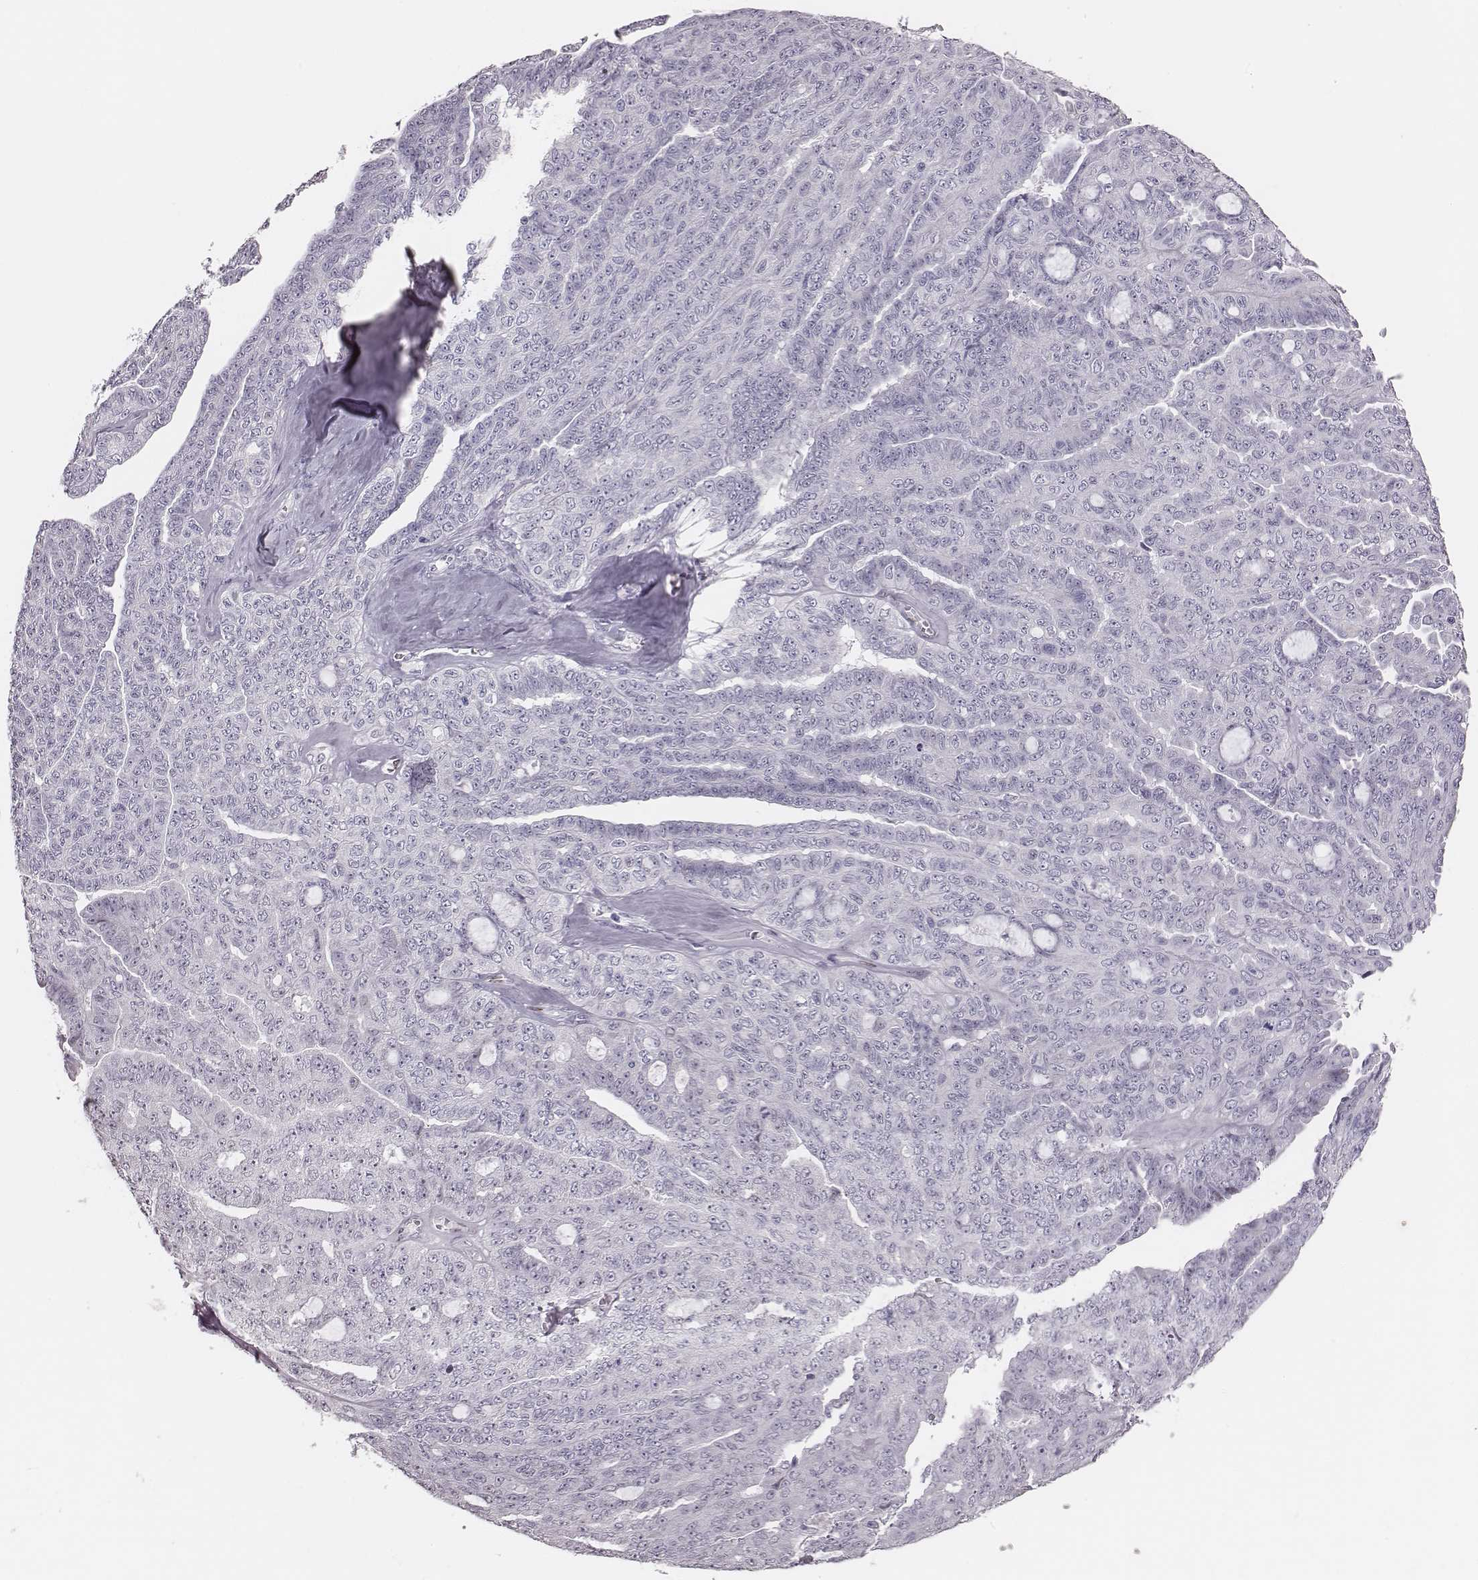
{"staining": {"intensity": "negative", "quantity": "none", "location": "none"}, "tissue": "ovarian cancer", "cell_type": "Tumor cells", "image_type": "cancer", "snomed": [{"axis": "morphology", "description": "Cystadenocarcinoma, serous, NOS"}, {"axis": "topography", "description": "Ovary"}], "caption": "This is a photomicrograph of immunohistochemistry staining of ovarian cancer (serous cystadenocarcinoma), which shows no positivity in tumor cells.", "gene": "ADGRF4", "patient": {"sex": "female", "age": 71}}